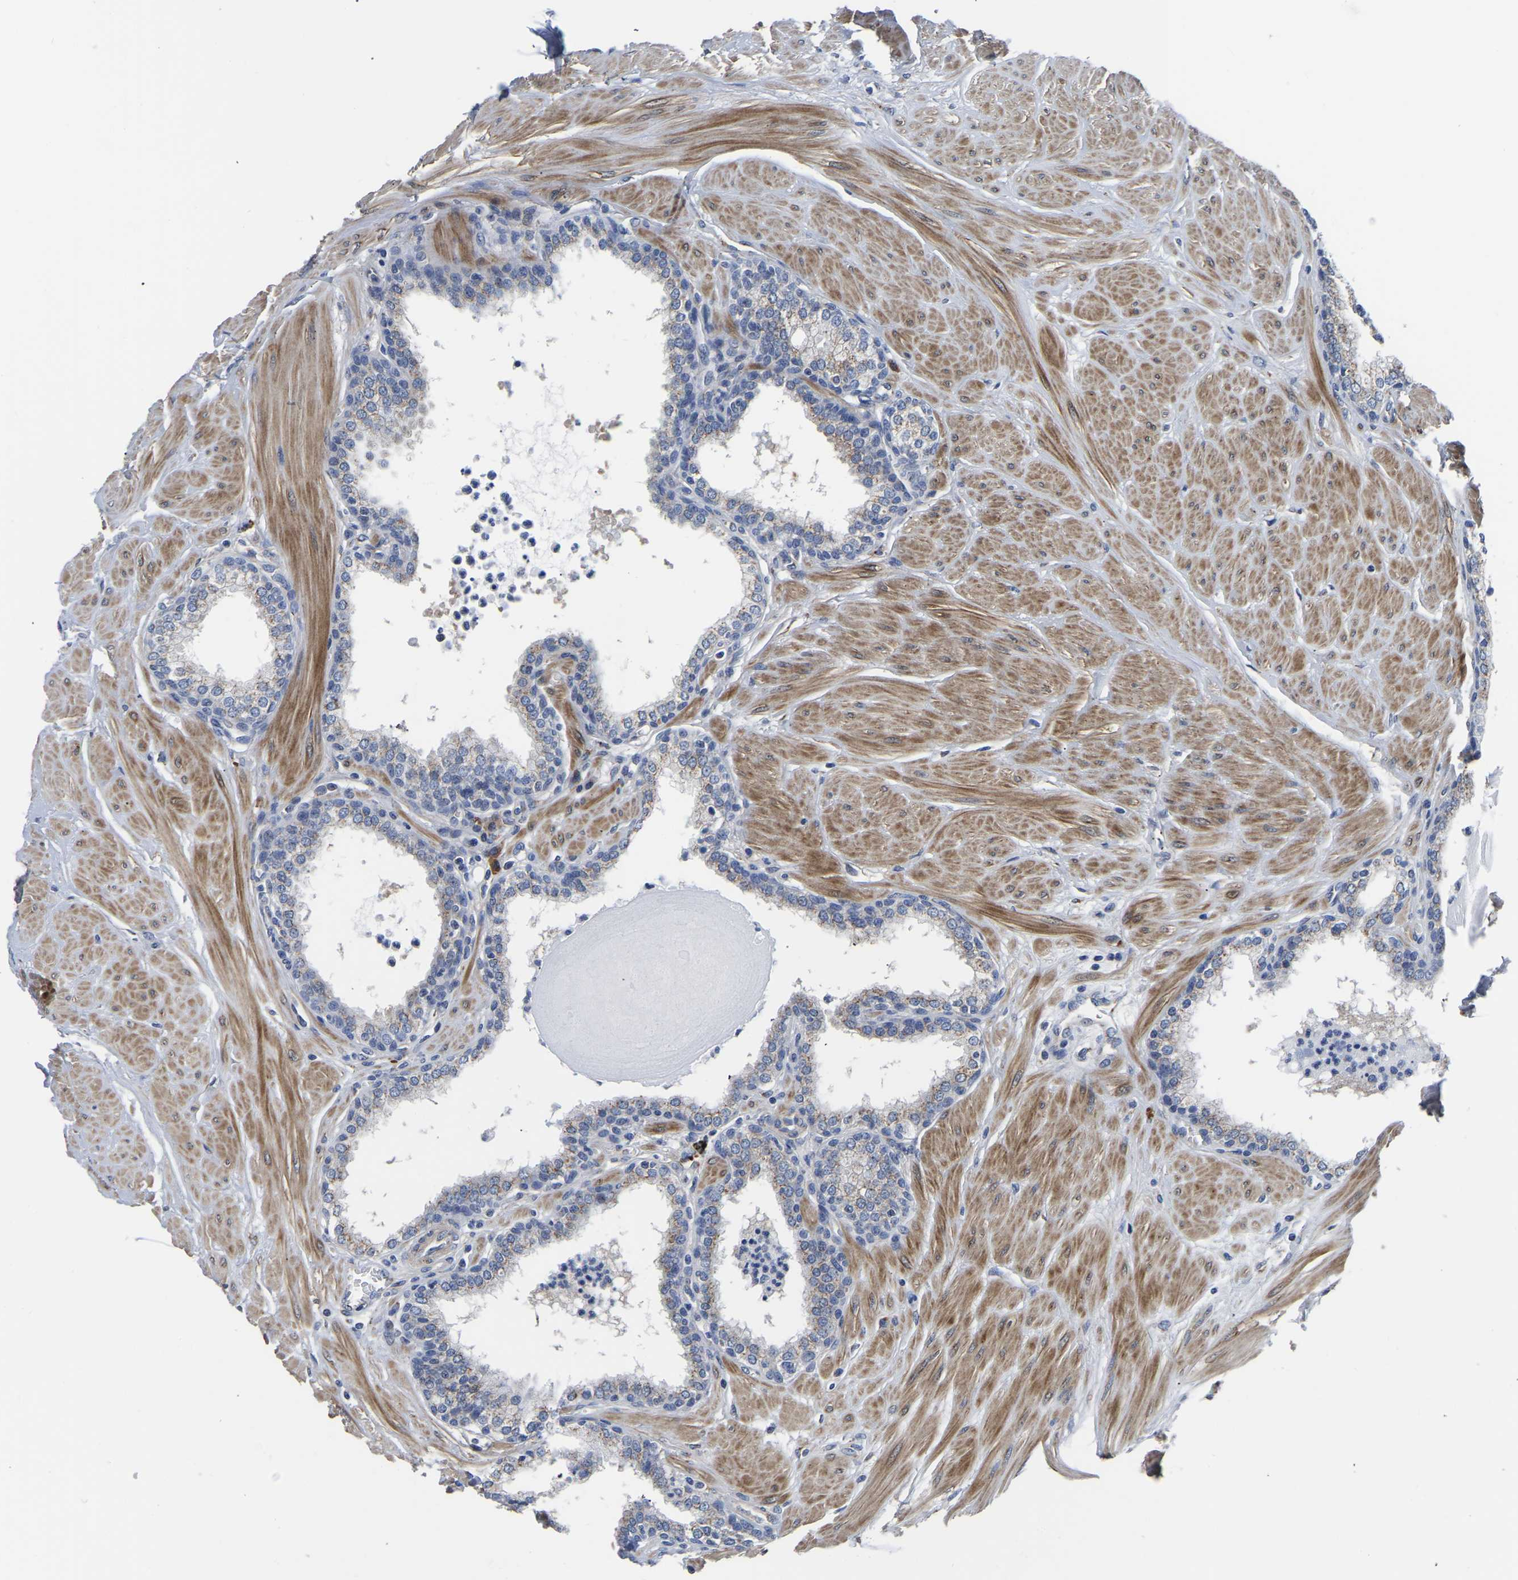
{"staining": {"intensity": "weak", "quantity": "<25%", "location": "cytoplasmic/membranous"}, "tissue": "prostate", "cell_type": "Glandular cells", "image_type": "normal", "snomed": [{"axis": "morphology", "description": "Normal tissue, NOS"}, {"axis": "topography", "description": "Prostate"}], "caption": "DAB (3,3'-diaminobenzidine) immunohistochemical staining of unremarkable human prostate exhibits no significant positivity in glandular cells.", "gene": "PDLIM7", "patient": {"sex": "male", "age": 51}}